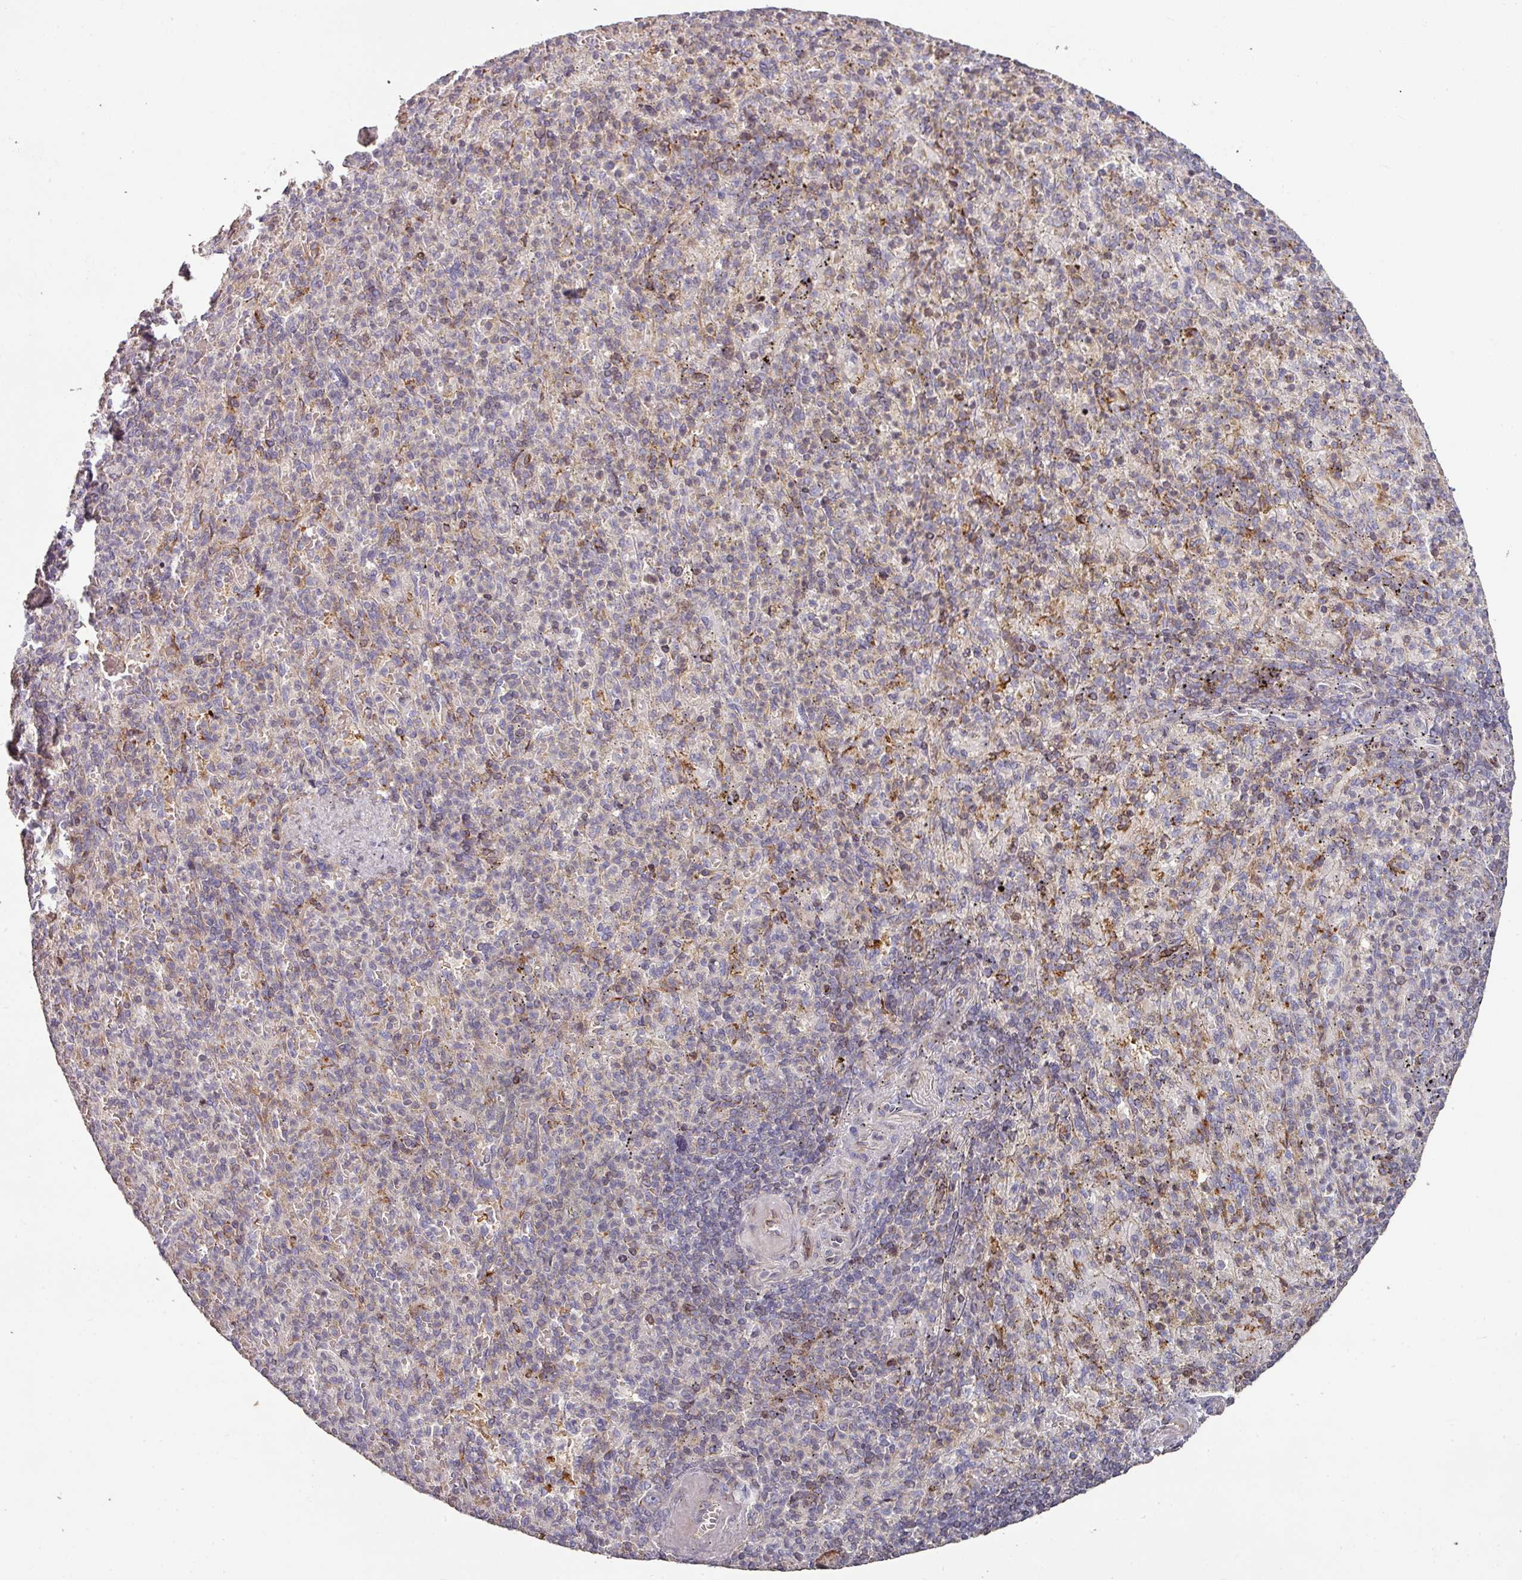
{"staining": {"intensity": "weak", "quantity": "<25%", "location": "cytoplasmic/membranous"}, "tissue": "spleen", "cell_type": "Cells in red pulp", "image_type": "normal", "snomed": [{"axis": "morphology", "description": "Normal tissue, NOS"}, {"axis": "topography", "description": "Spleen"}], "caption": "The micrograph displays no significant positivity in cells in red pulp of spleen.", "gene": "RPL23A", "patient": {"sex": "female", "age": 74}}